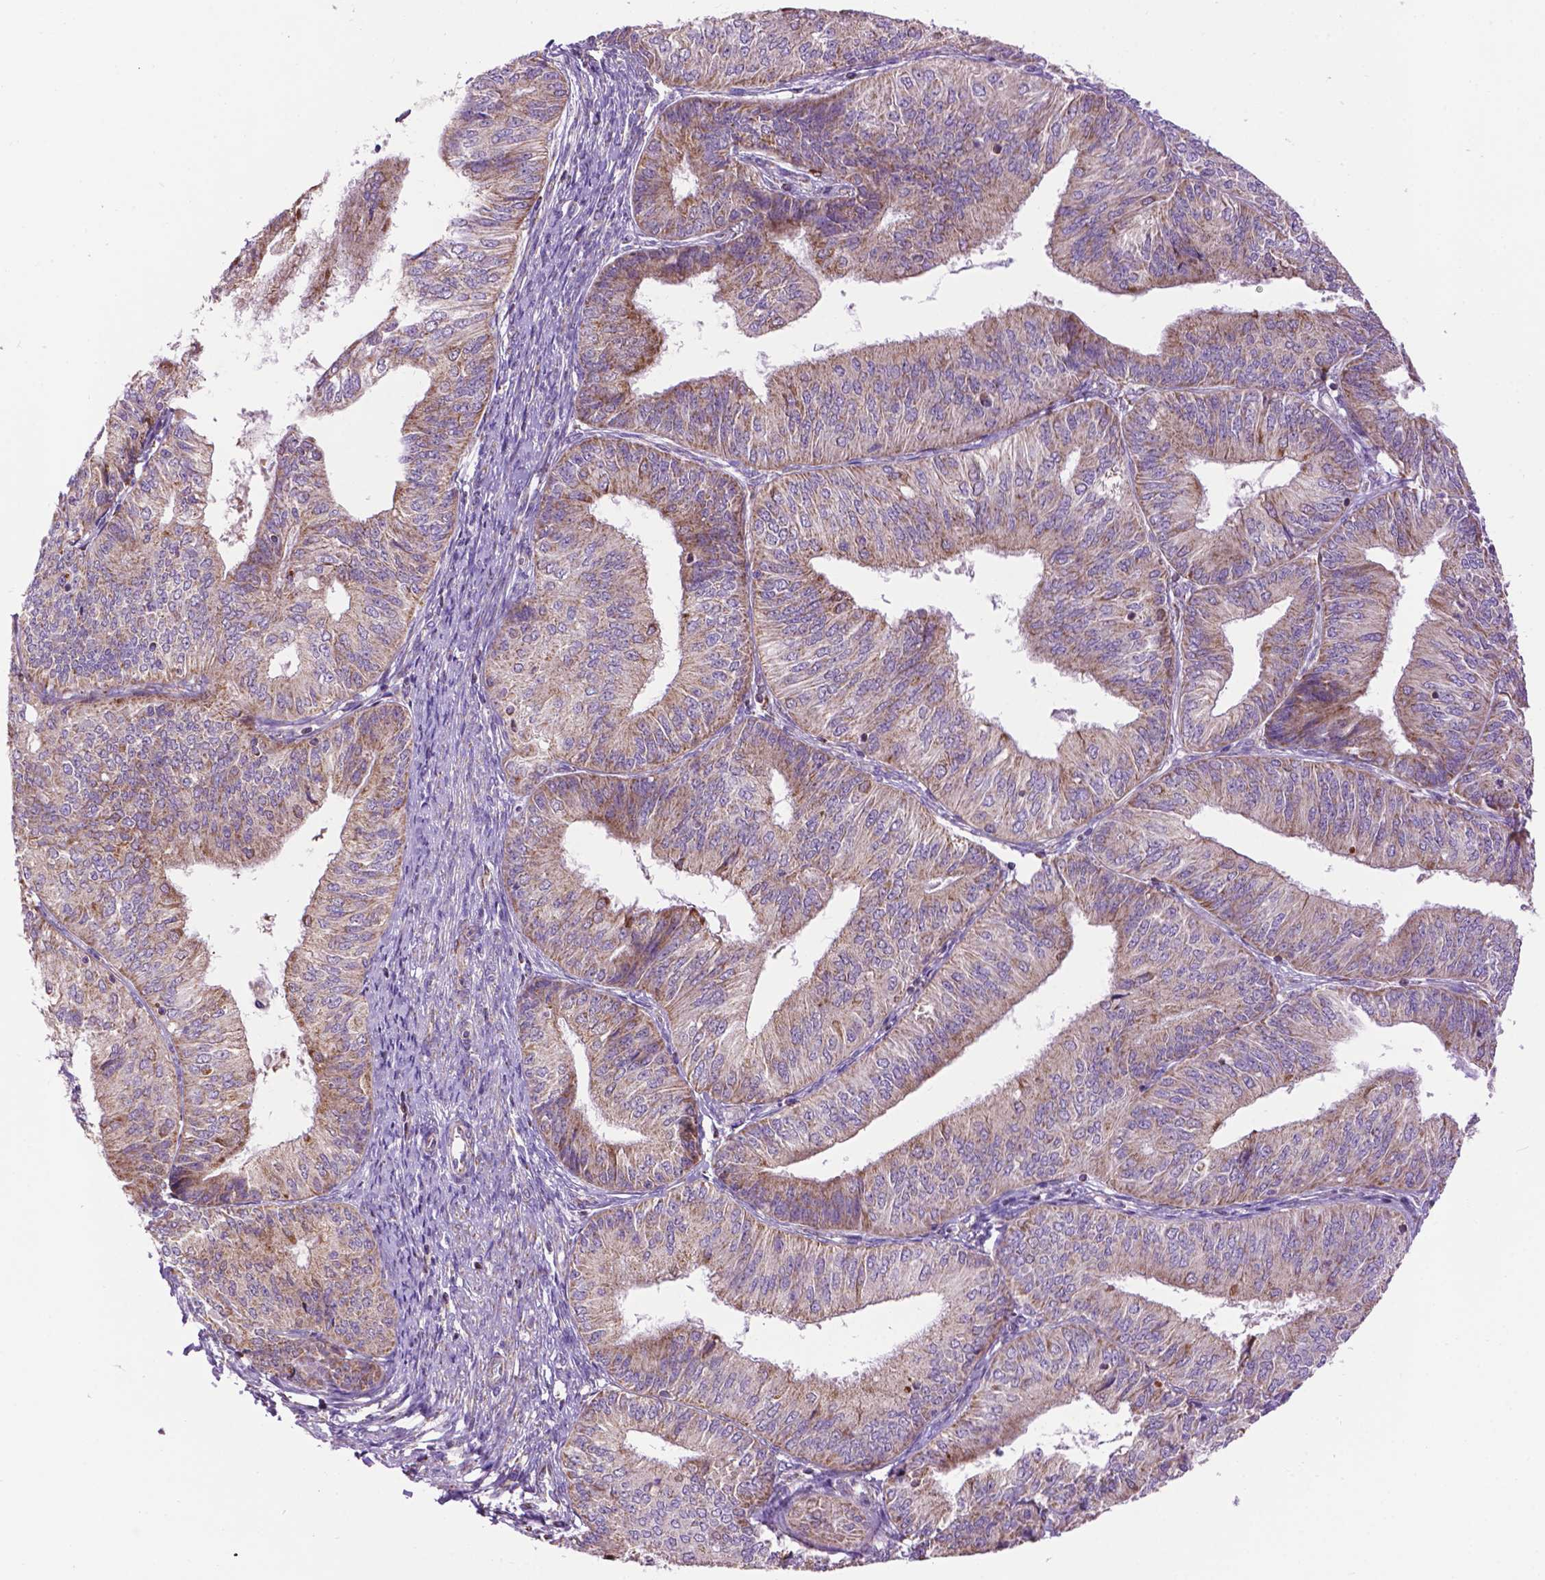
{"staining": {"intensity": "weak", "quantity": "25%-75%", "location": "cytoplasmic/membranous"}, "tissue": "endometrial cancer", "cell_type": "Tumor cells", "image_type": "cancer", "snomed": [{"axis": "morphology", "description": "Adenocarcinoma, NOS"}, {"axis": "topography", "description": "Endometrium"}], "caption": "Immunohistochemistry (IHC) histopathology image of neoplastic tissue: endometrial cancer stained using immunohistochemistry demonstrates low levels of weak protein expression localized specifically in the cytoplasmic/membranous of tumor cells, appearing as a cytoplasmic/membranous brown color.", "gene": "PYCR3", "patient": {"sex": "female", "age": 58}}